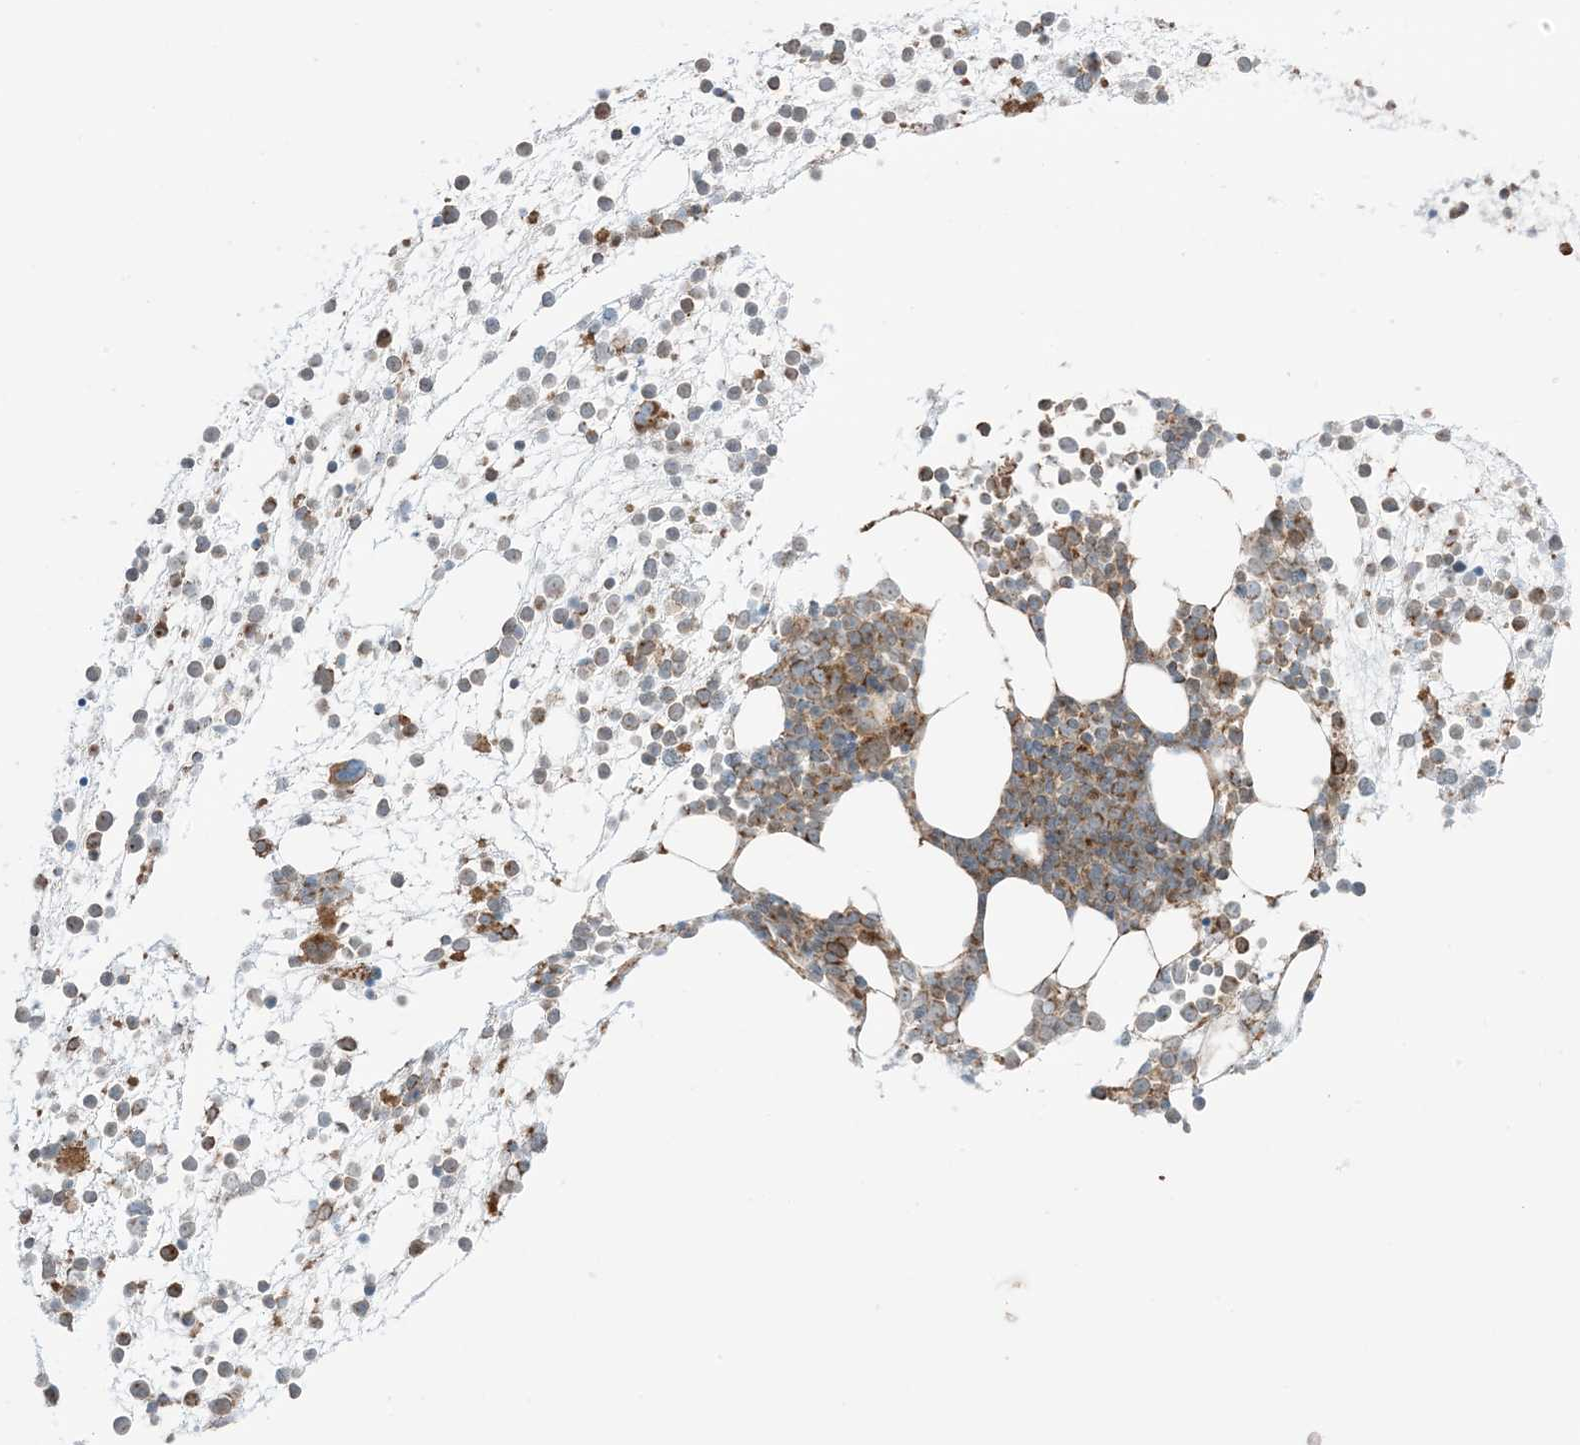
{"staining": {"intensity": "moderate", "quantity": ">75%", "location": "cytoplasmic/membranous"}, "tissue": "bone marrow", "cell_type": "Hematopoietic cells", "image_type": "normal", "snomed": [{"axis": "morphology", "description": "Normal tissue, NOS"}, {"axis": "topography", "description": "Bone marrow"}], "caption": "This is a micrograph of immunohistochemistry (IHC) staining of benign bone marrow, which shows moderate staining in the cytoplasmic/membranous of hematopoietic cells.", "gene": "N4BP3", "patient": {"sex": "male", "age": 54}}